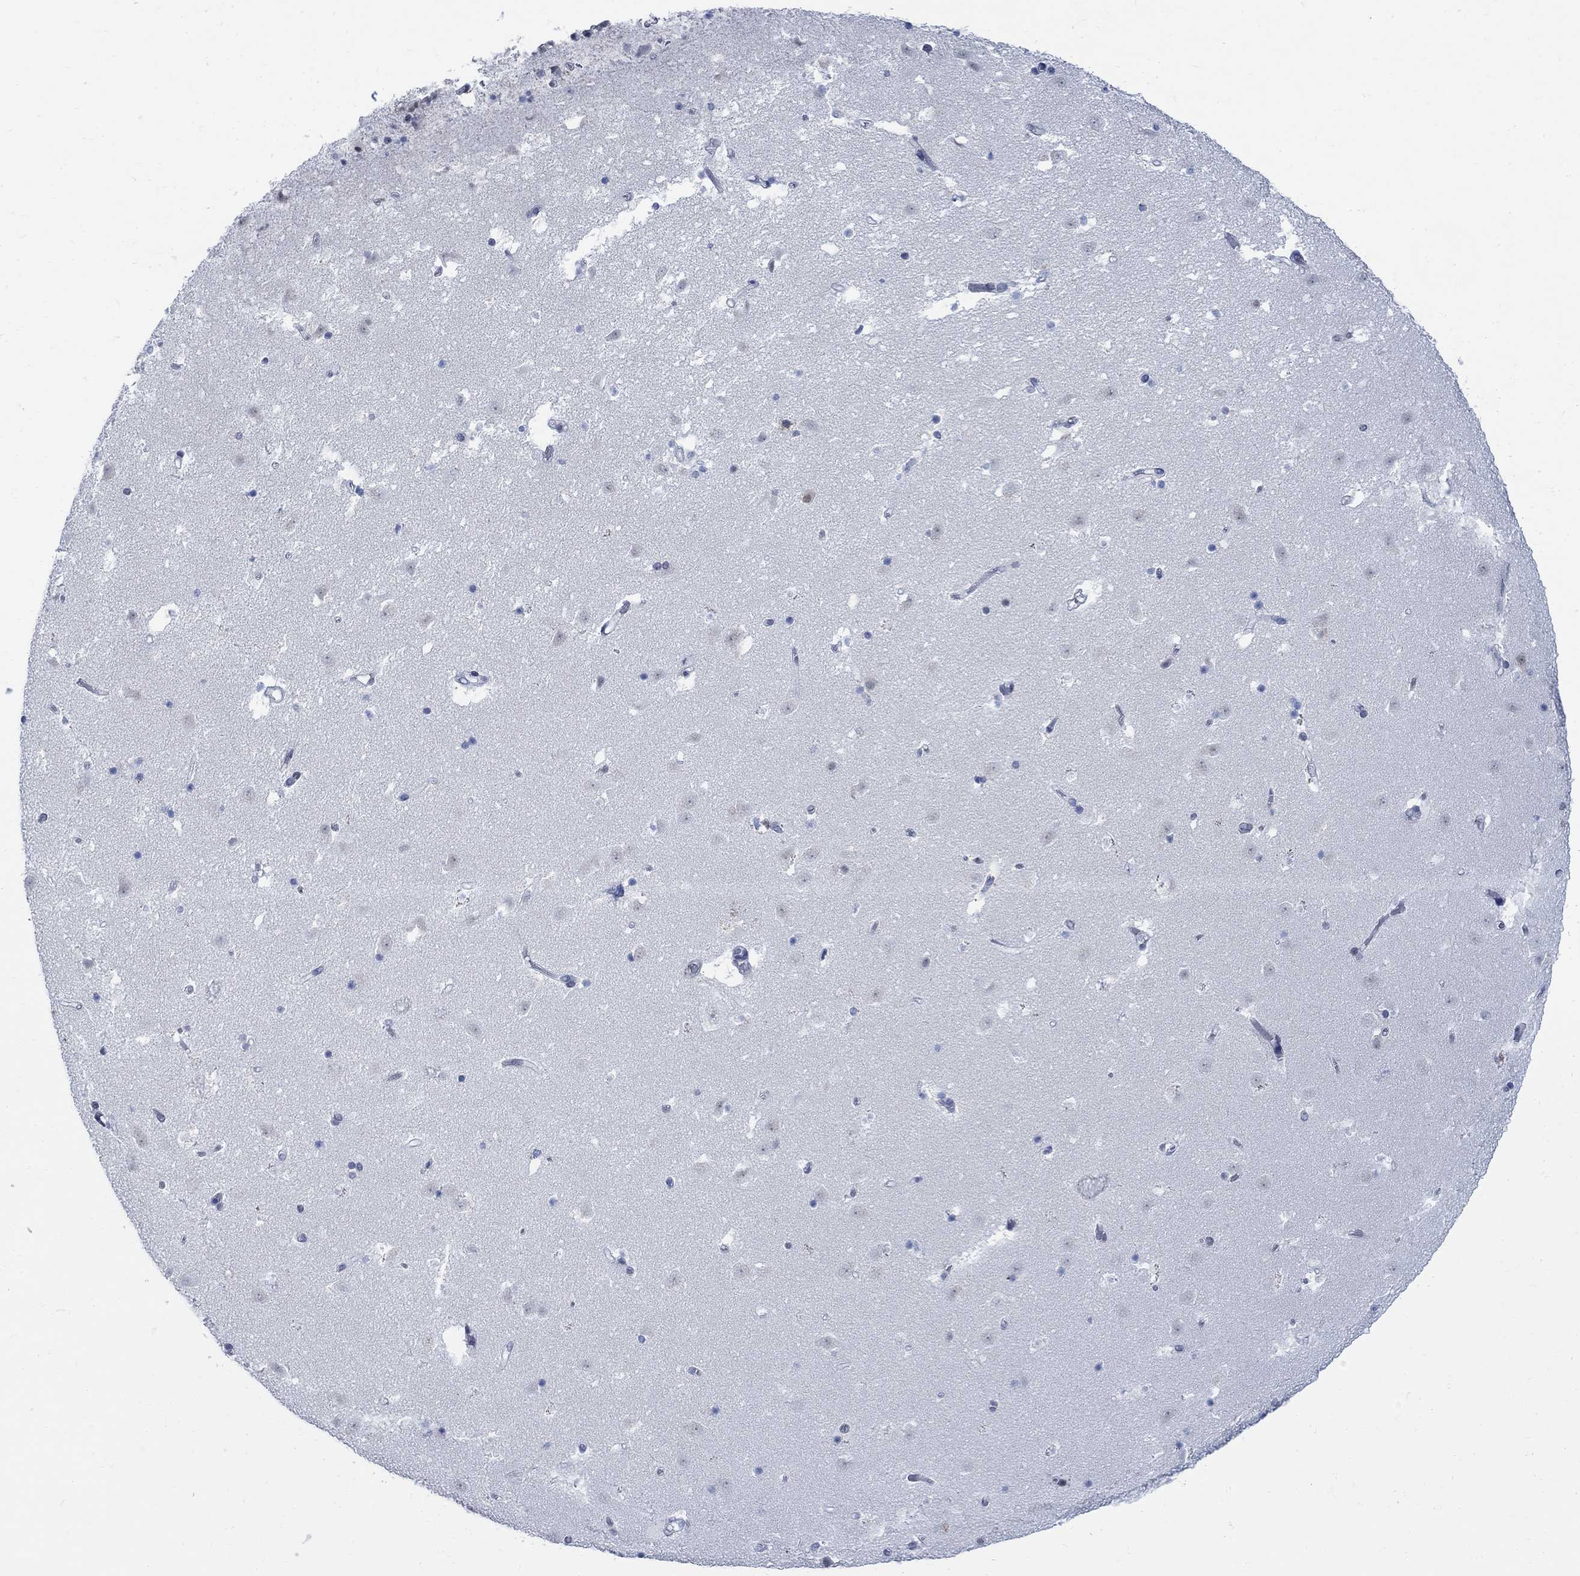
{"staining": {"intensity": "moderate", "quantity": "<25%", "location": "nuclear"}, "tissue": "caudate", "cell_type": "Glial cells", "image_type": "normal", "snomed": [{"axis": "morphology", "description": "Normal tissue, NOS"}, {"axis": "topography", "description": "Lateral ventricle wall"}], "caption": "Immunohistochemistry of unremarkable human caudate exhibits low levels of moderate nuclear expression in approximately <25% of glial cells. Immunohistochemistry (ihc) stains the protein in brown and the nuclei are stained blue.", "gene": "DLK1", "patient": {"sex": "female", "age": 42}}